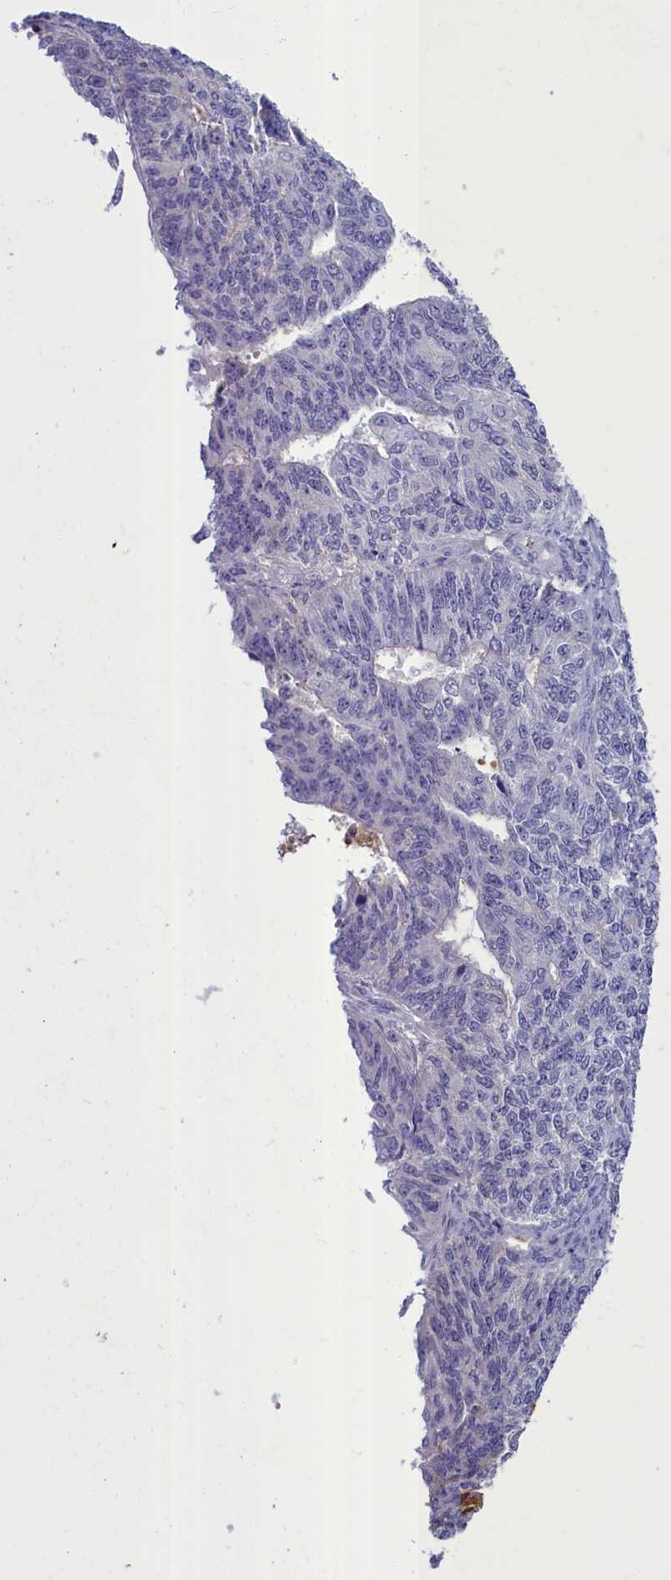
{"staining": {"intensity": "moderate", "quantity": "<25%", "location": "cytoplasmic/membranous"}, "tissue": "endometrial cancer", "cell_type": "Tumor cells", "image_type": "cancer", "snomed": [{"axis": "morphology", "description": "Adenocarcinoma, NOS"}, {"axis": "topography", "description": "Endometrium"}], "caption": "The photomicrograph exhibits a brown stain indicating the presence of a protein in the cytoplasmic/membranous of tumor cells in endometrial adenocarcinoma. (brown staining indicates protein expression, while blue staining denotes nuclei).", "gene": "SV2C", "patient": {"sex": "female", "age": 32}}